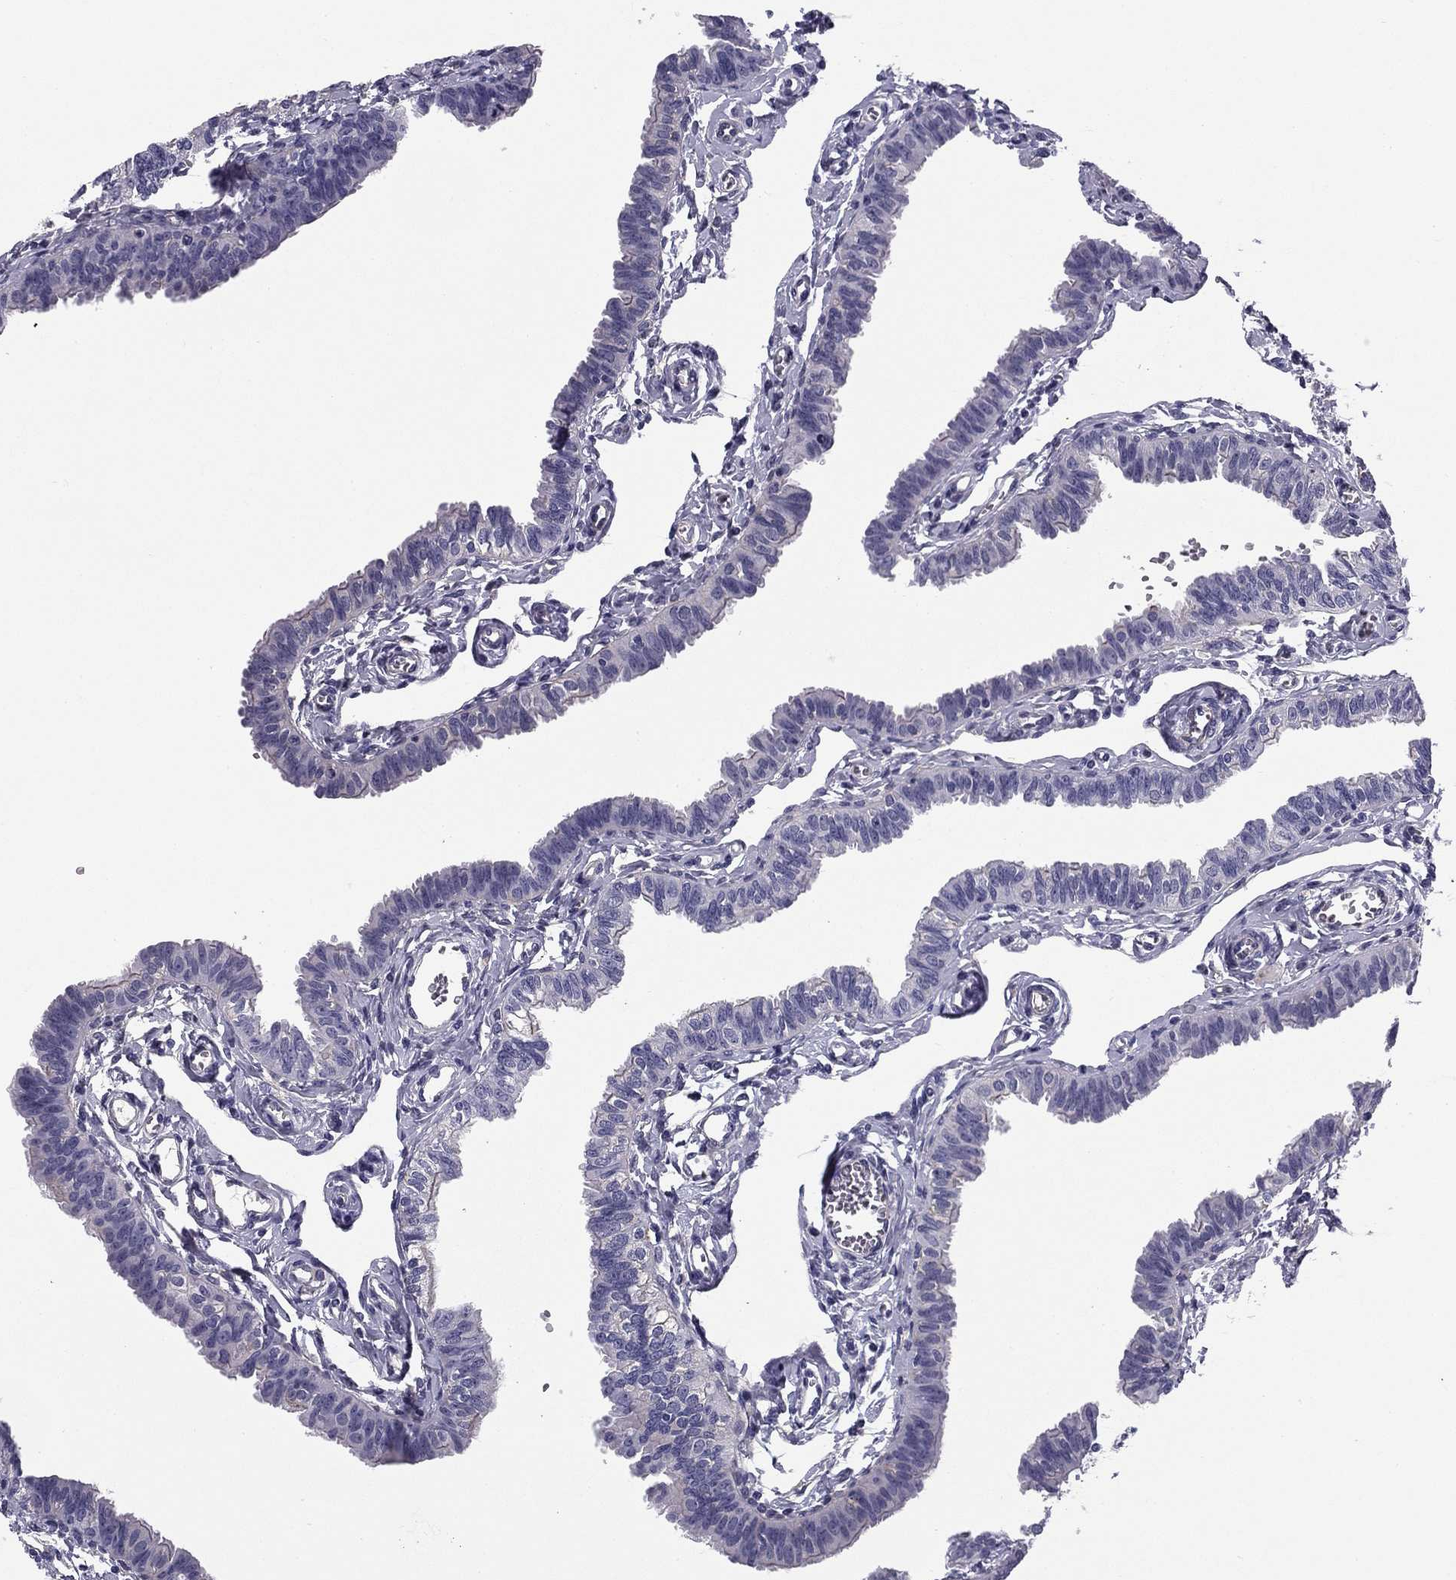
{"staining": {"intensity": "negative", "quantity": "none", "location": "none"}, "tissue": "fallopian tube", "cell_type": "Glandular cells", "image_type": "normal", "snomed": [{"axis": "morphology", "description": "Normal tissue, NOS"}, {"axis": "topography", "description": "Fallopian tube"}], "caption": "A high-resolution image shows immunohistochemistry (IHC) staining of normal fallopian tube, which exhibits no significant staining in glandular cells. Brightfield microscopy of immunohistochemistry stained with DAB (brown) and hematoxylin (blue), captured at high magnification.", "gene": "FLNC", "patient": {"sex": "female", "age": 54}}